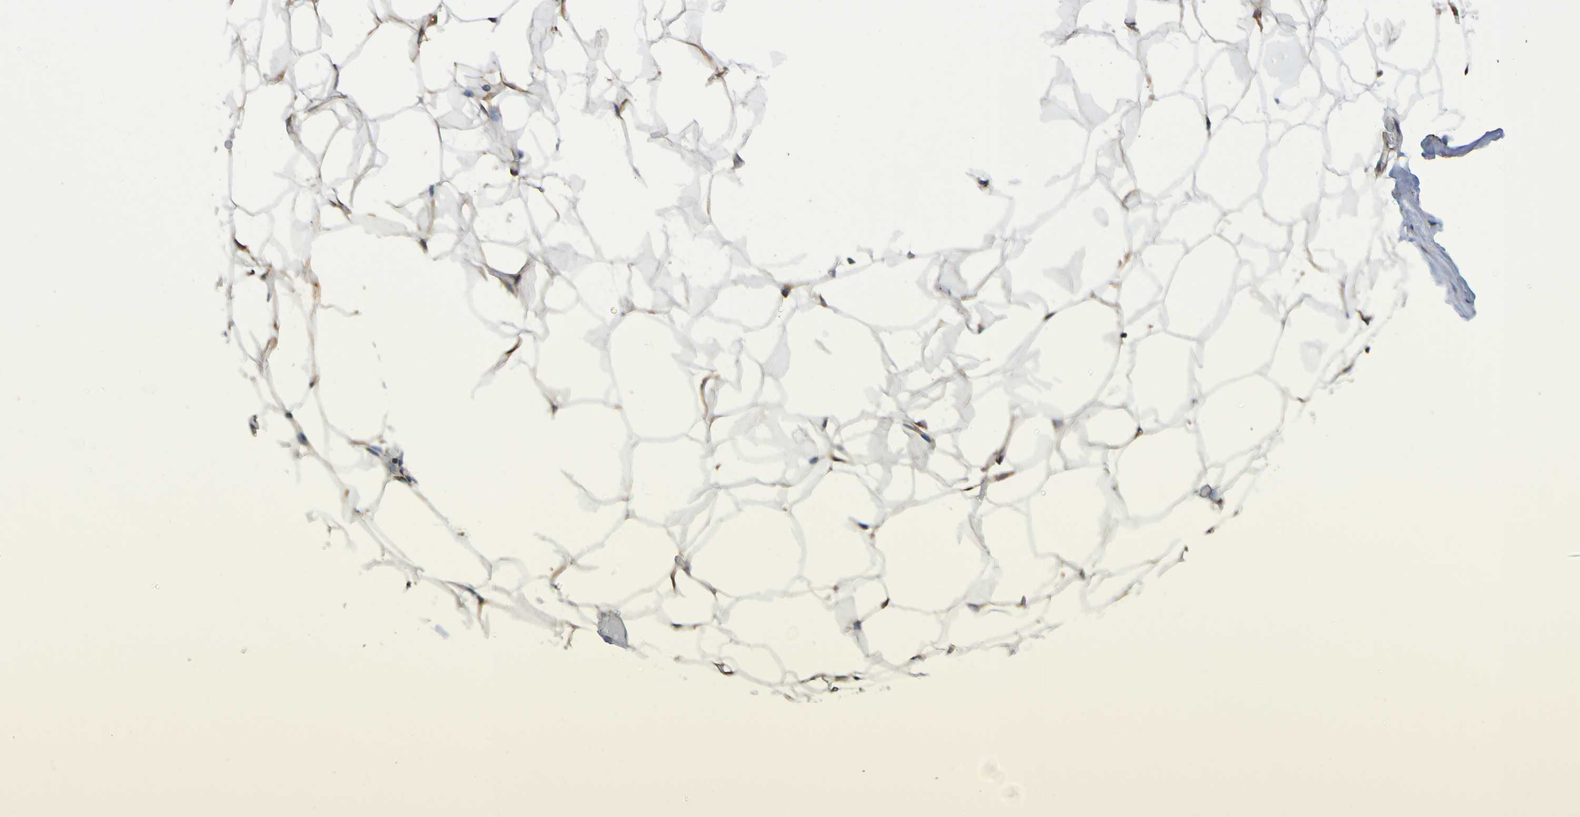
{"staining": {"intensity": "moderate", "quantity": ">75%", "location": "cytoplasmic/membranous"}, "tissue": "adipose tissue", "cell_type": "Adipocytes", "image_type": "normal", "snomed": [{"axis": "morphology", "description": "Normal tissue, NOS"}, {"axis": "topography", "description": "Breast"}, {"axis": "topography", "description": "Adipose tissue"}], "caption": "Immunohistochemical staining of unremarkable adipose tissue displays >75% levels of moderate cytoplasmic/membranous protein positivity in about >75% of adipocytes.", "gene": "AXIN1", "patient": {"sex": "female", "age": 25}}